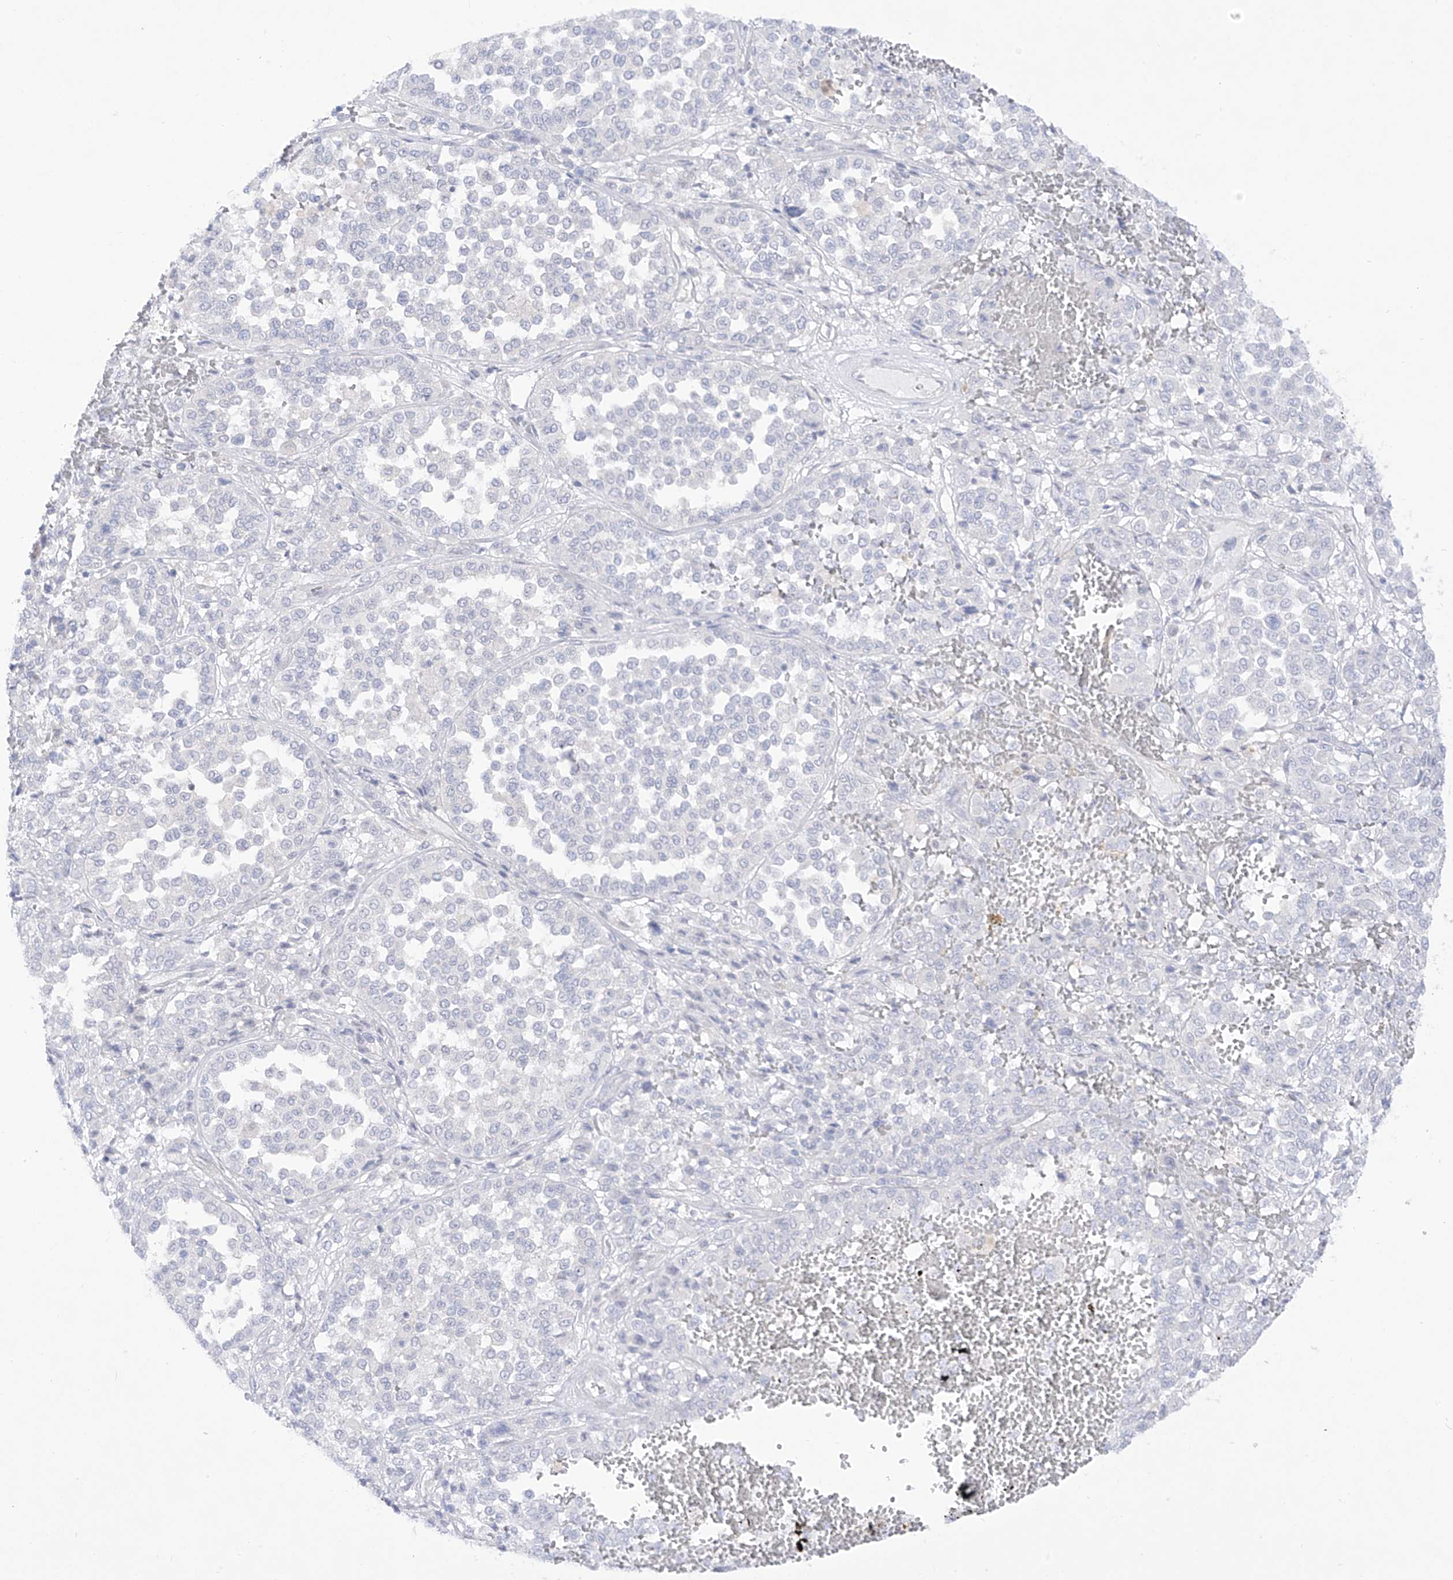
{"staining": {"intensity": "negative", "quantity": "none", "location": "none"}, "tissue": "melanoma", "cell_type": "Tumor cells", "image_type": "cancer", "snomed": [{"axis": "morphology", "description": "Malignant melanoma, Metastatic site"}, {"axis": "topography", "description": "Pancreas"}], "caption": "Immunohistochemistry image of malignant melanoma (metastatic site) stained for a protein (brown), which shows no staining in tumor cells.", "gene": "DMKN", "patient": {"sex": "female", "age": 30}}